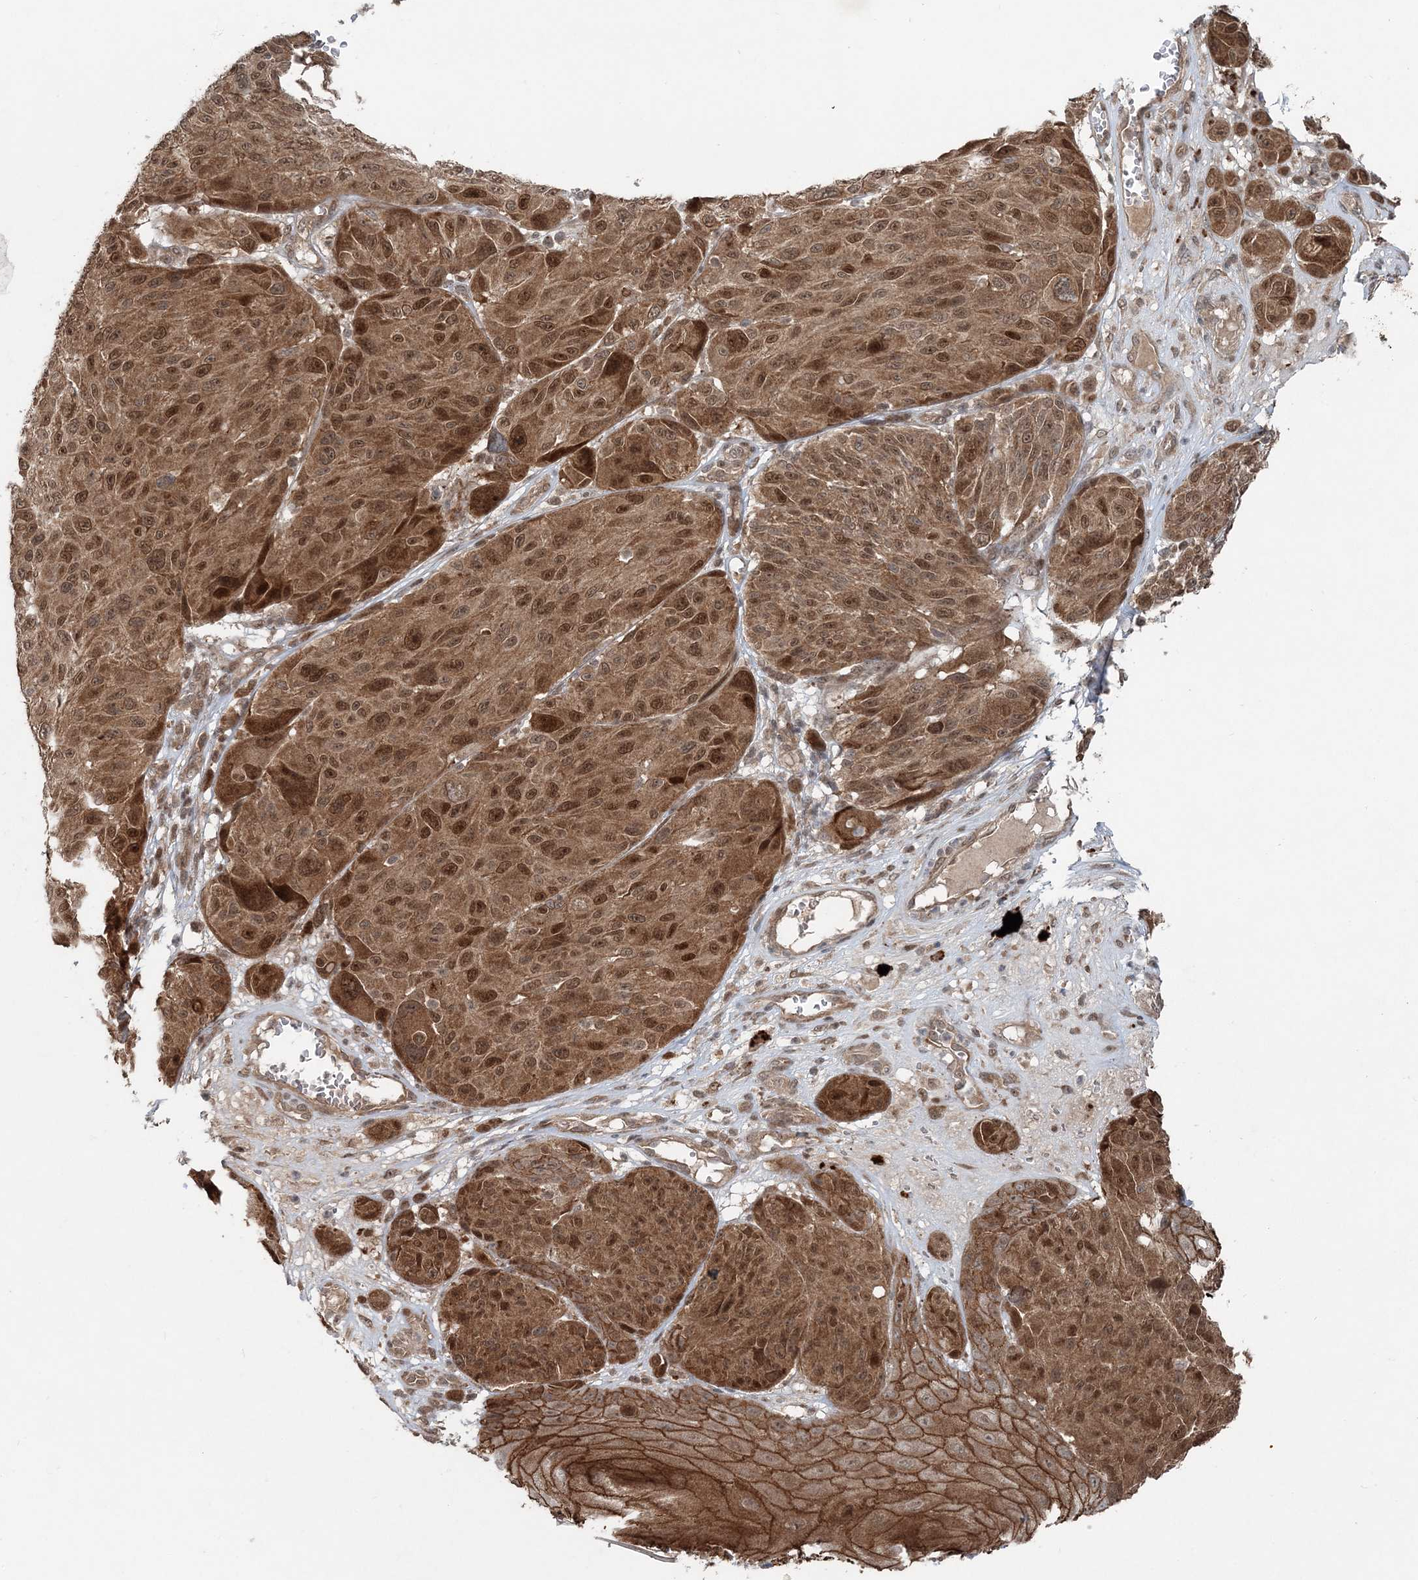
{"staining": {"intensity": "moderate", "quantity": ">75%", "location": "cytoplasmic/membranous,nuclear"}, "tissue": "melanoma", "cell_type": "Tumor cells", "image_type": "cancer", "snomed": [{"axis": "morphology", "description": "Malignant melanoma, NOS"}, {"axis": "topography", "description": "Skin"}], "caption": "IHC micrograph of melanoma stained for a protein (brown), which displays medium levels of moderate cytoplasmic/membranous and nuclear positivity in about >75% of tumor cells.", "gene": "FBXL17", "patient": {"sex": "male", "age": 83}}